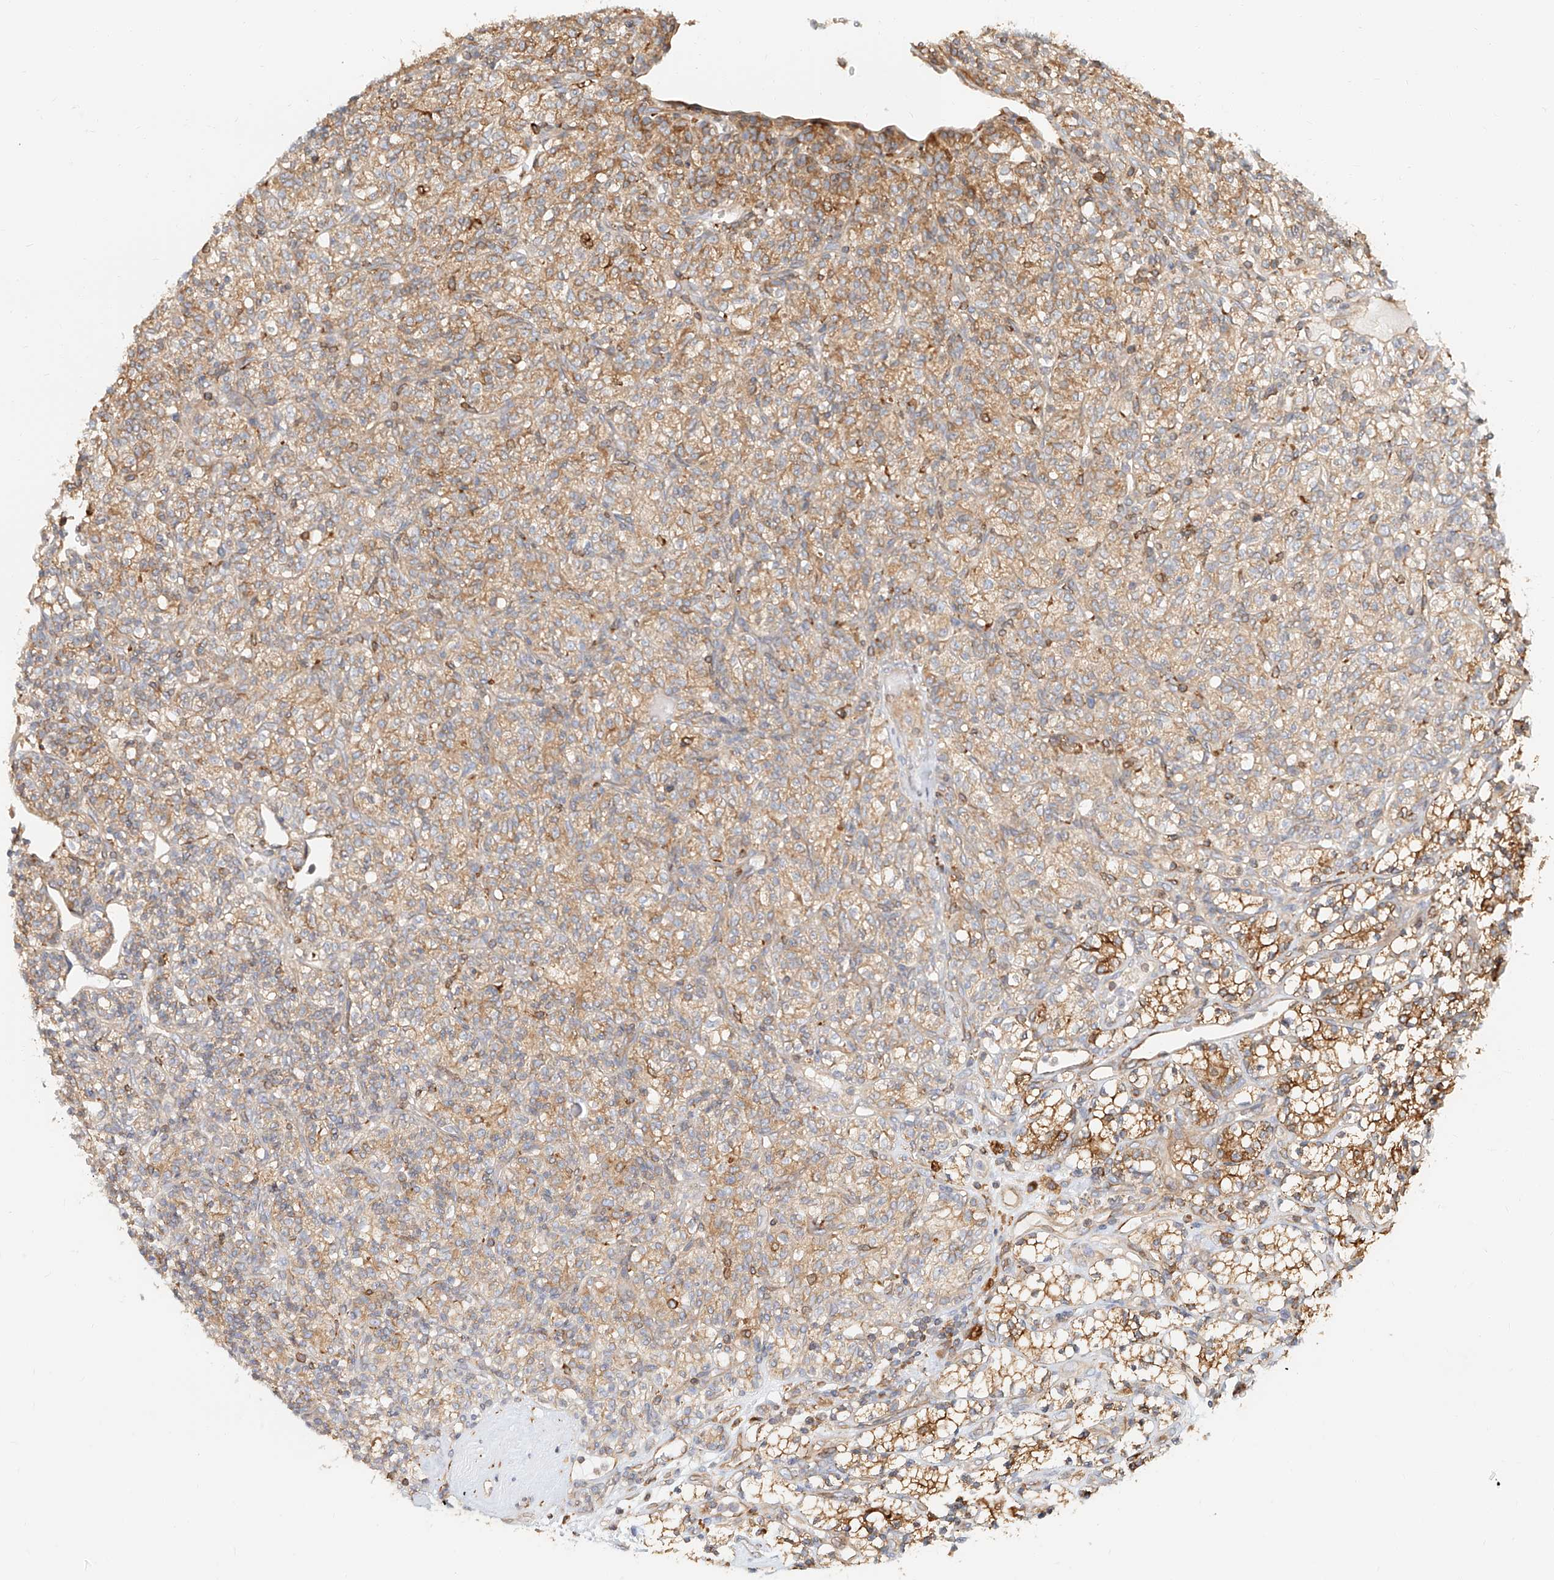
{"staining": {"intensity": "moderate", "quantity": ">75%", "location": "cytoplasmic/membranous"}, "tissue": "renal cancer", "cell_type": "Tumor cells", "image_type": "cancer", "snomed": [{"axis": "morphology", "description": "Adenocarcinoma, NOS"}, {"axis": "topography", "description": "Kidney"}], "caption": "Protein analysis of renal adenocarcinoma tissue exhibits moderate cytoplasmic/membranous staining in approximately >75% of tumor cells.", "gene": "DHRS7", "patient": {"sex": "male", "age": 77}}